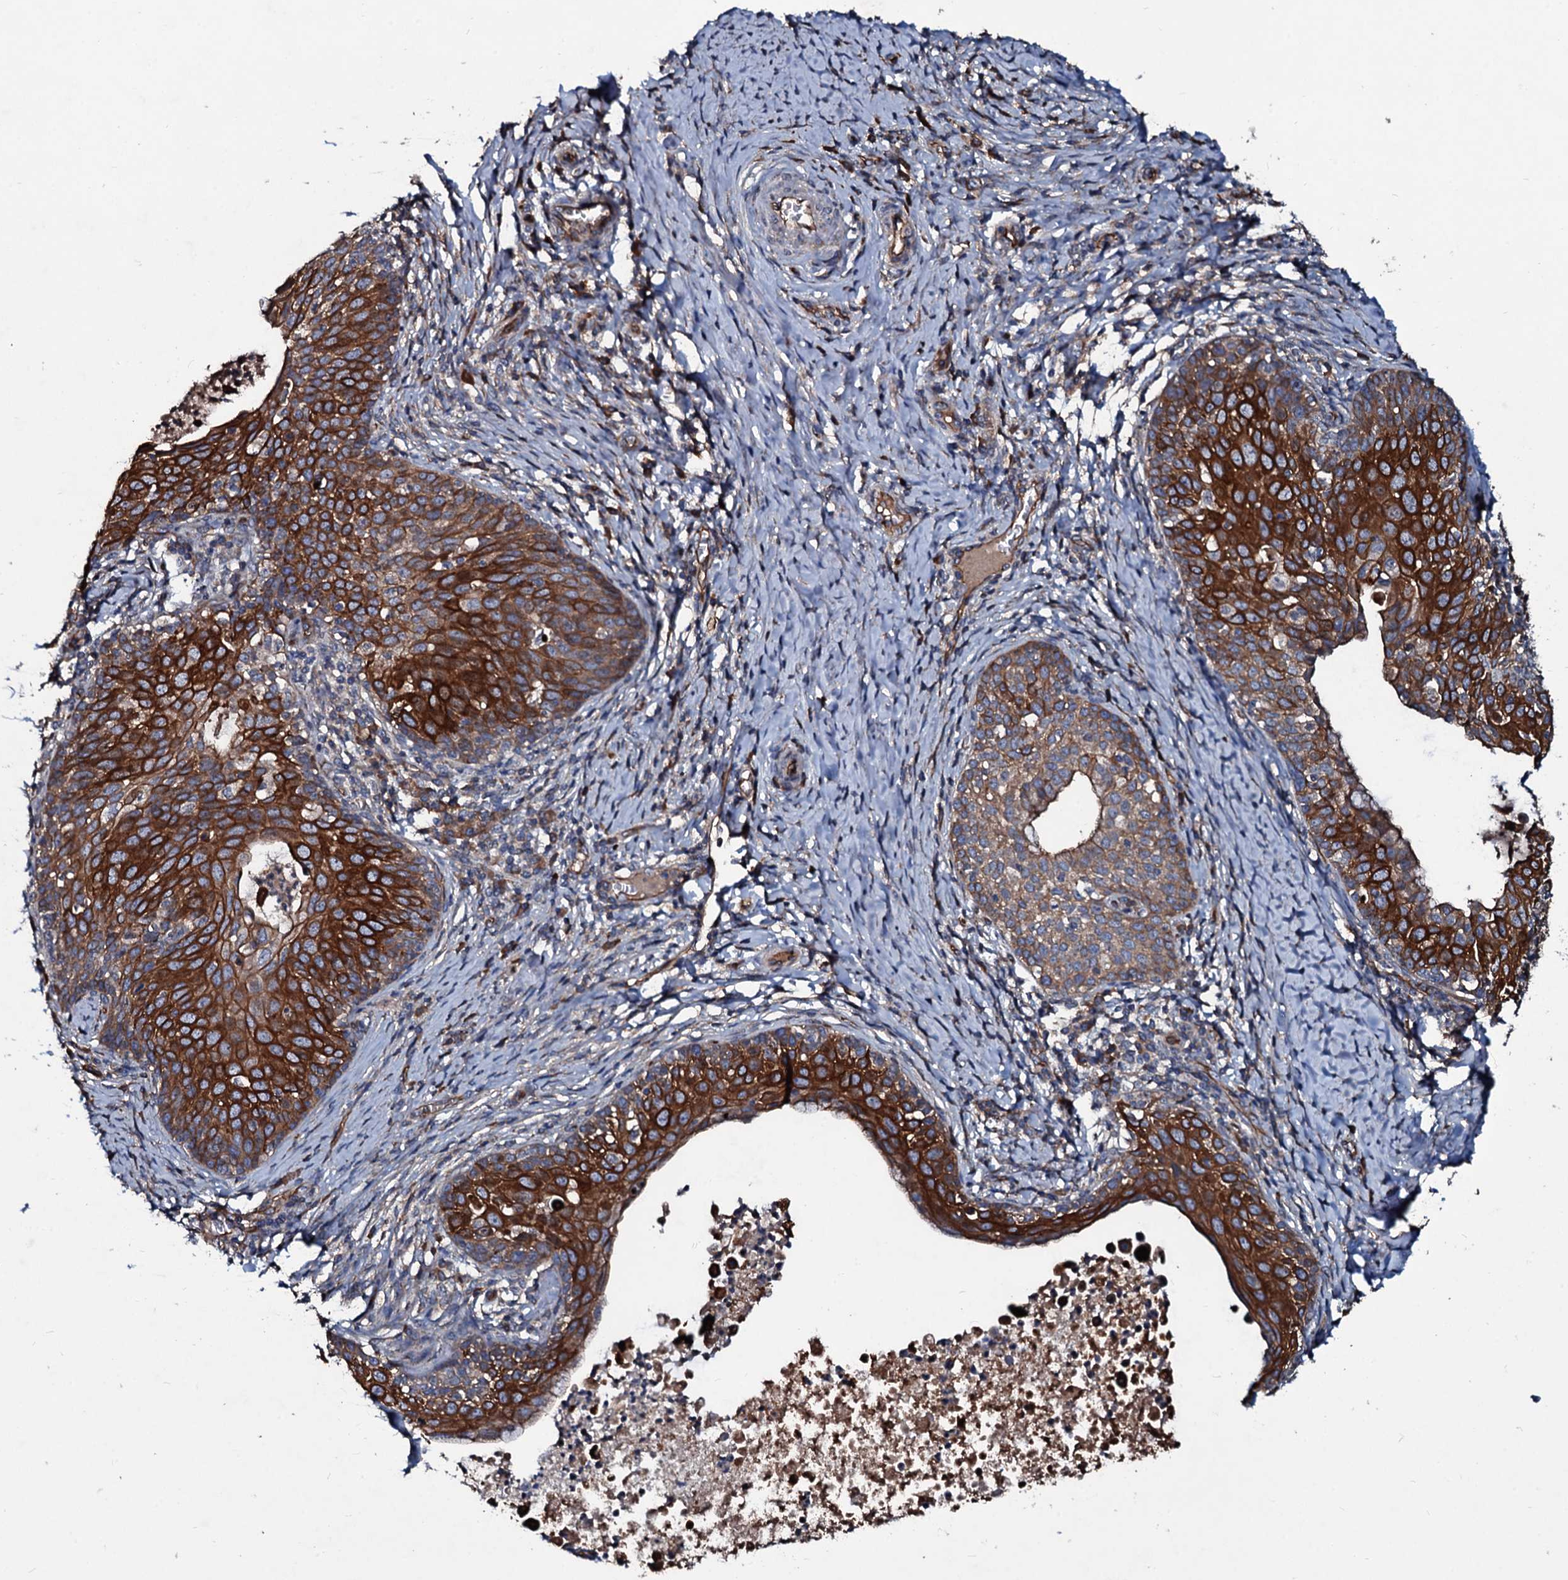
{"staining": {"intensity": "strong", "quantity": ">75%", "location": "cytoplasmic/membranous"}, "tissue": "cervical cancer", "cell_type": "Tumor cells", "image_type": "cancer", "snomed": [{"axis": "morphology", "description": "Squamous cell carcinoma, NOS"}, {"axis": "topography", "description": "Cervix"}], "caption": "This is an image of immunohistochemistry (IHC) staining of cervical squamous cell carcinoma, which shows strong staining in the cytoplasmic/membranous of tumor cells.", "gene": "DMAC2", "patient": {"sex": "female", "age": 52}}